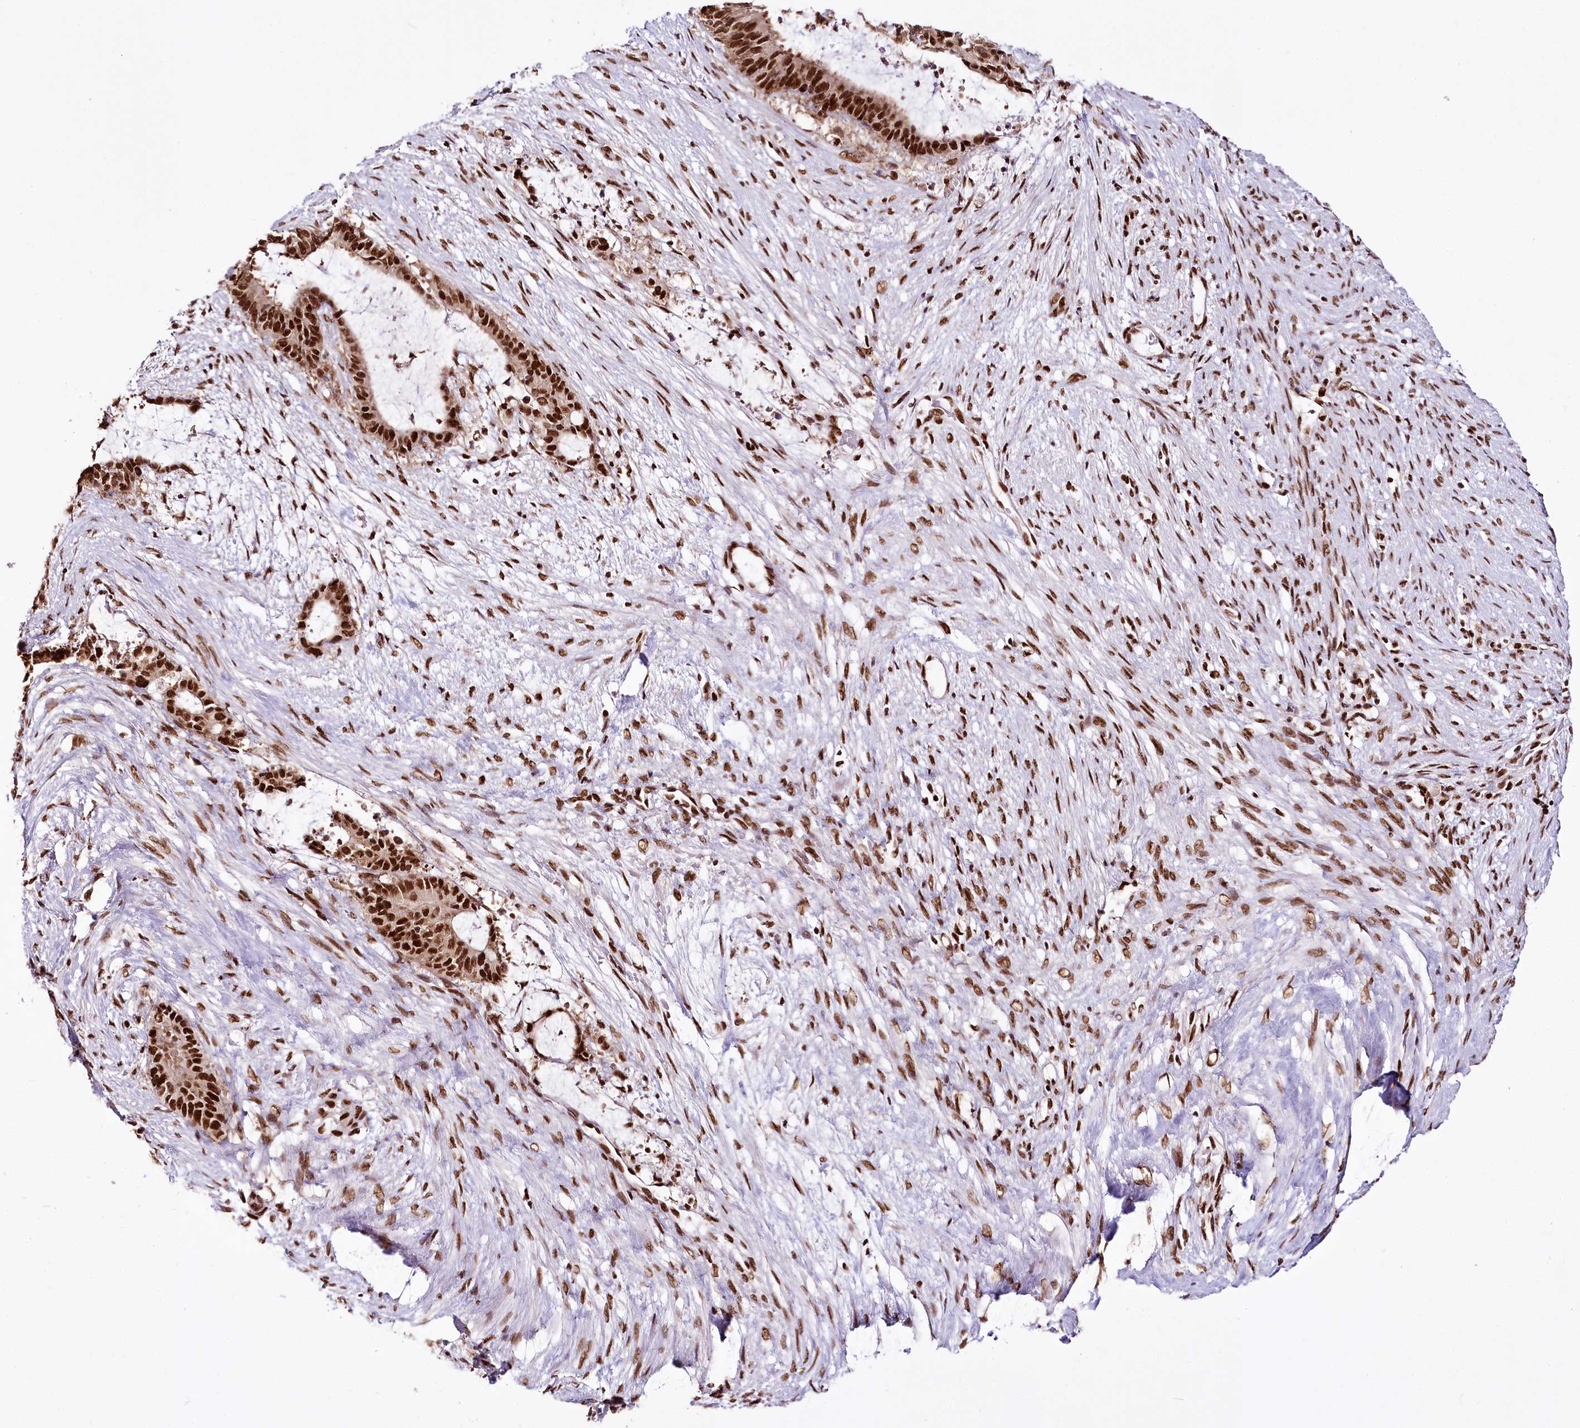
{"staining": {"intensity": "strong", "quantity": ">75%", "location": "cytoplasmic/membranous,nuclear"}, "tissue": "liver cancer", "cell_type": "Tumor cells", "image_type": "cancer", "snomed": [{"axis": "morphology", "description": "Normal tissue, NOS"}, {"axis": "morphology", "description": "Cholangiocarcinoma"}, {"axis": "topography", "description": "Liver"}, {"axis": "topography", "description": "Peripheral nerve tissue"}], "caption": "Tumor cells display high levels of strong cytoplasmic/membranous and nuclear positivity in approximately >75% of cells in cholangiocarcinoma (liver). Using DAB (3,3'-diaminobenzidine) (brown) and hematoxylin (blue) stains, captured at high magnification using brightfield microscopy.", "gene": "SMARCE1", "patient": {"sex": "female", "age": 73}}